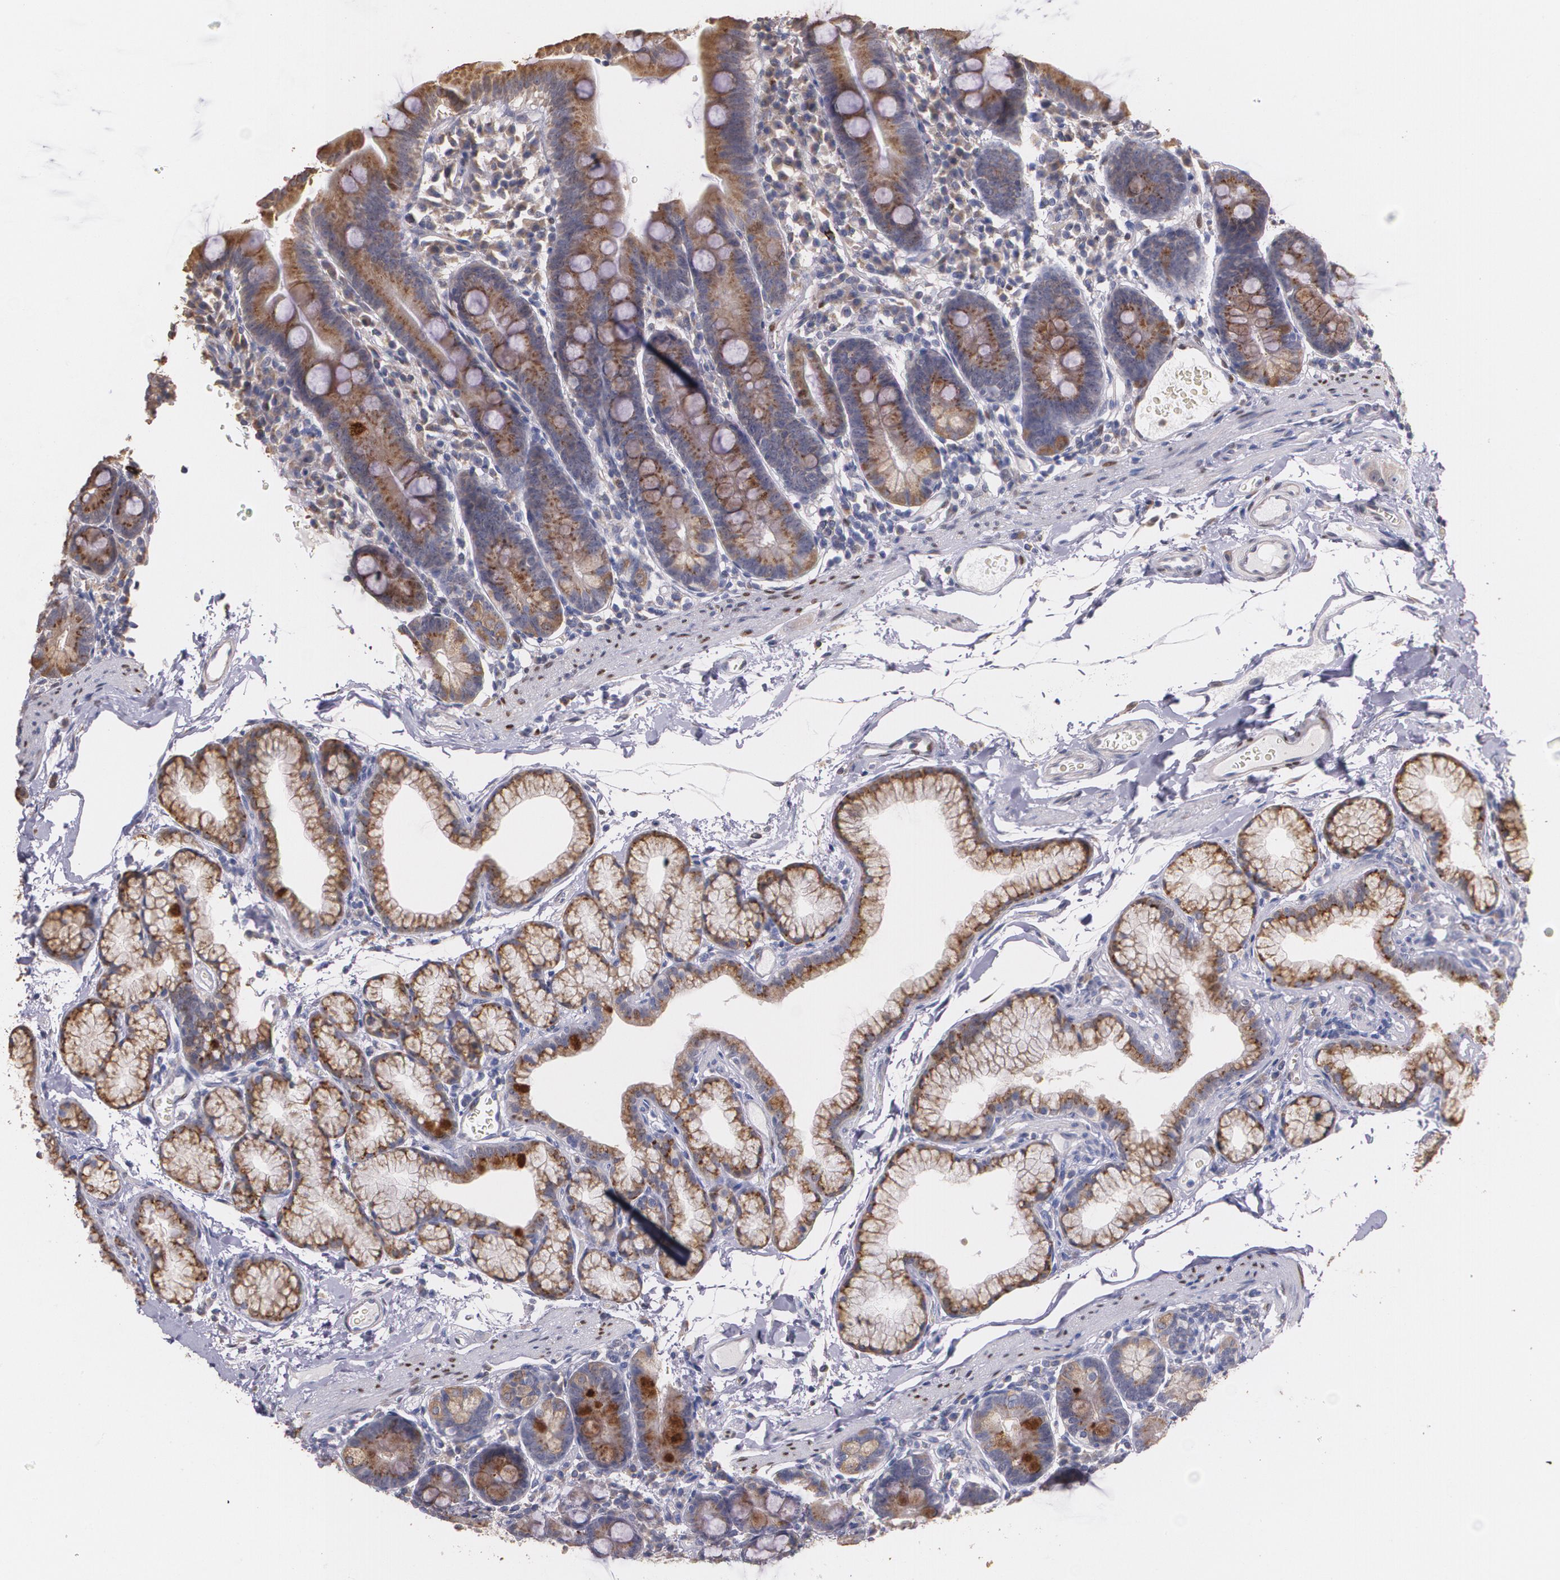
{"staining": {"intensity": "moderate", "quantity": ">75%", "location": "cytoplasmic/membranous,nuclear"}, "tissue": "duodenum", "cell_type": "Glandular cells", "image_type": "normal", "snomed": [{"axis": "morphology", "description": "Normal tissue, NOS"}, {"axis": "topography", "description": "Duodenum"}], "caption": "The micrograph exhibits staining of normal duodenum, revealing moderate cytoplasmic/membranous,nuclear protein positivity (brown color) within glandular cells.", "gene": "ATF3", "patient": {"sex": "male", "age": 50}}